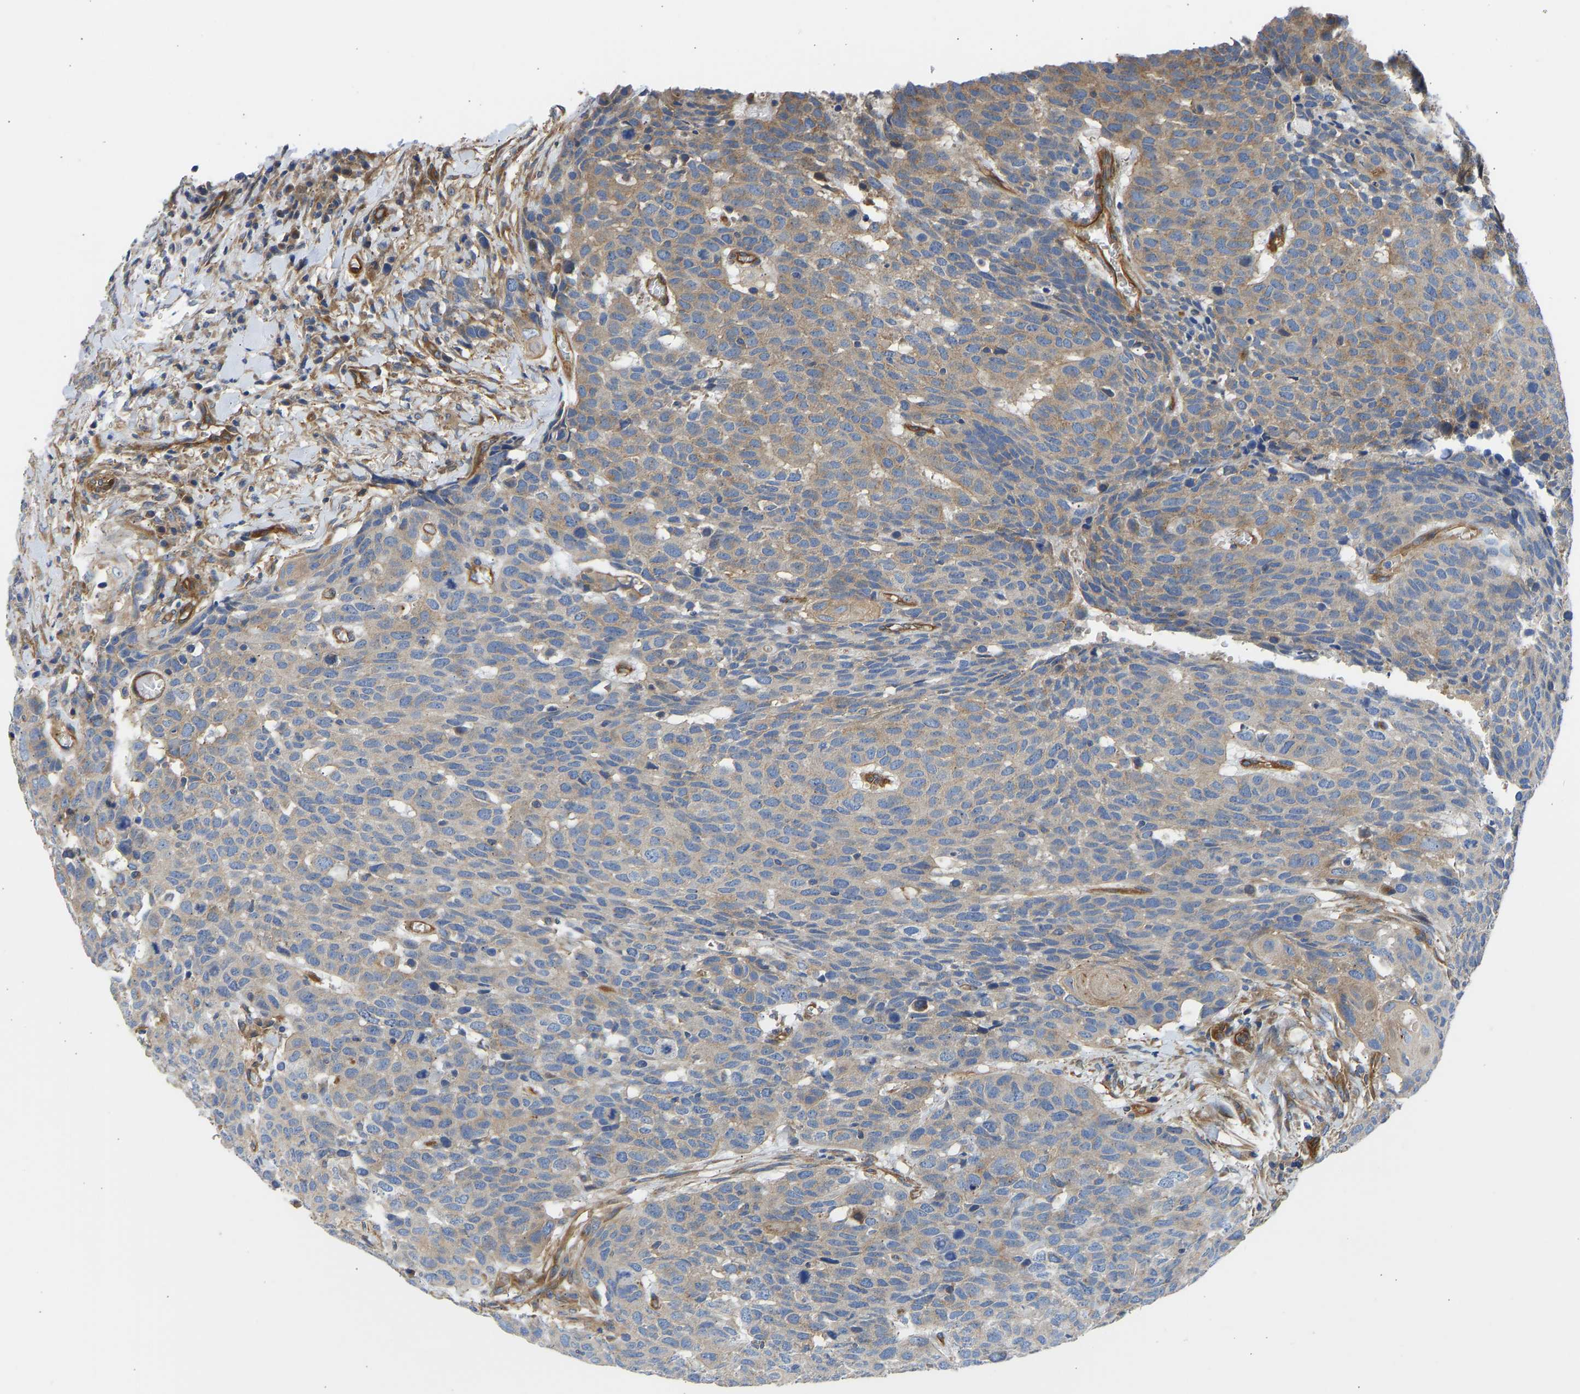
{"staining": {"intensity": "moderate", "quantity": ">75%", "location": "cytoplasmic/membranous"}, "tissue": "head and neck cancer", "cell_type": "Tumor cells", "image_type": "cancer", "snomed": [{"axis": "morphology", "description": "Squamous cell carcinoma, NOS"}, {"axis": "topography", "description": "Head-Neck"}], "caption": "Immunohistochemical staining of human head and neck cancer reveals medium levels of moderate cytoplasmic/membranous expression in approximately >75% of tumor cells.", "gene": "MYO1C", "patient": {"sex": "male", "age": 66}}